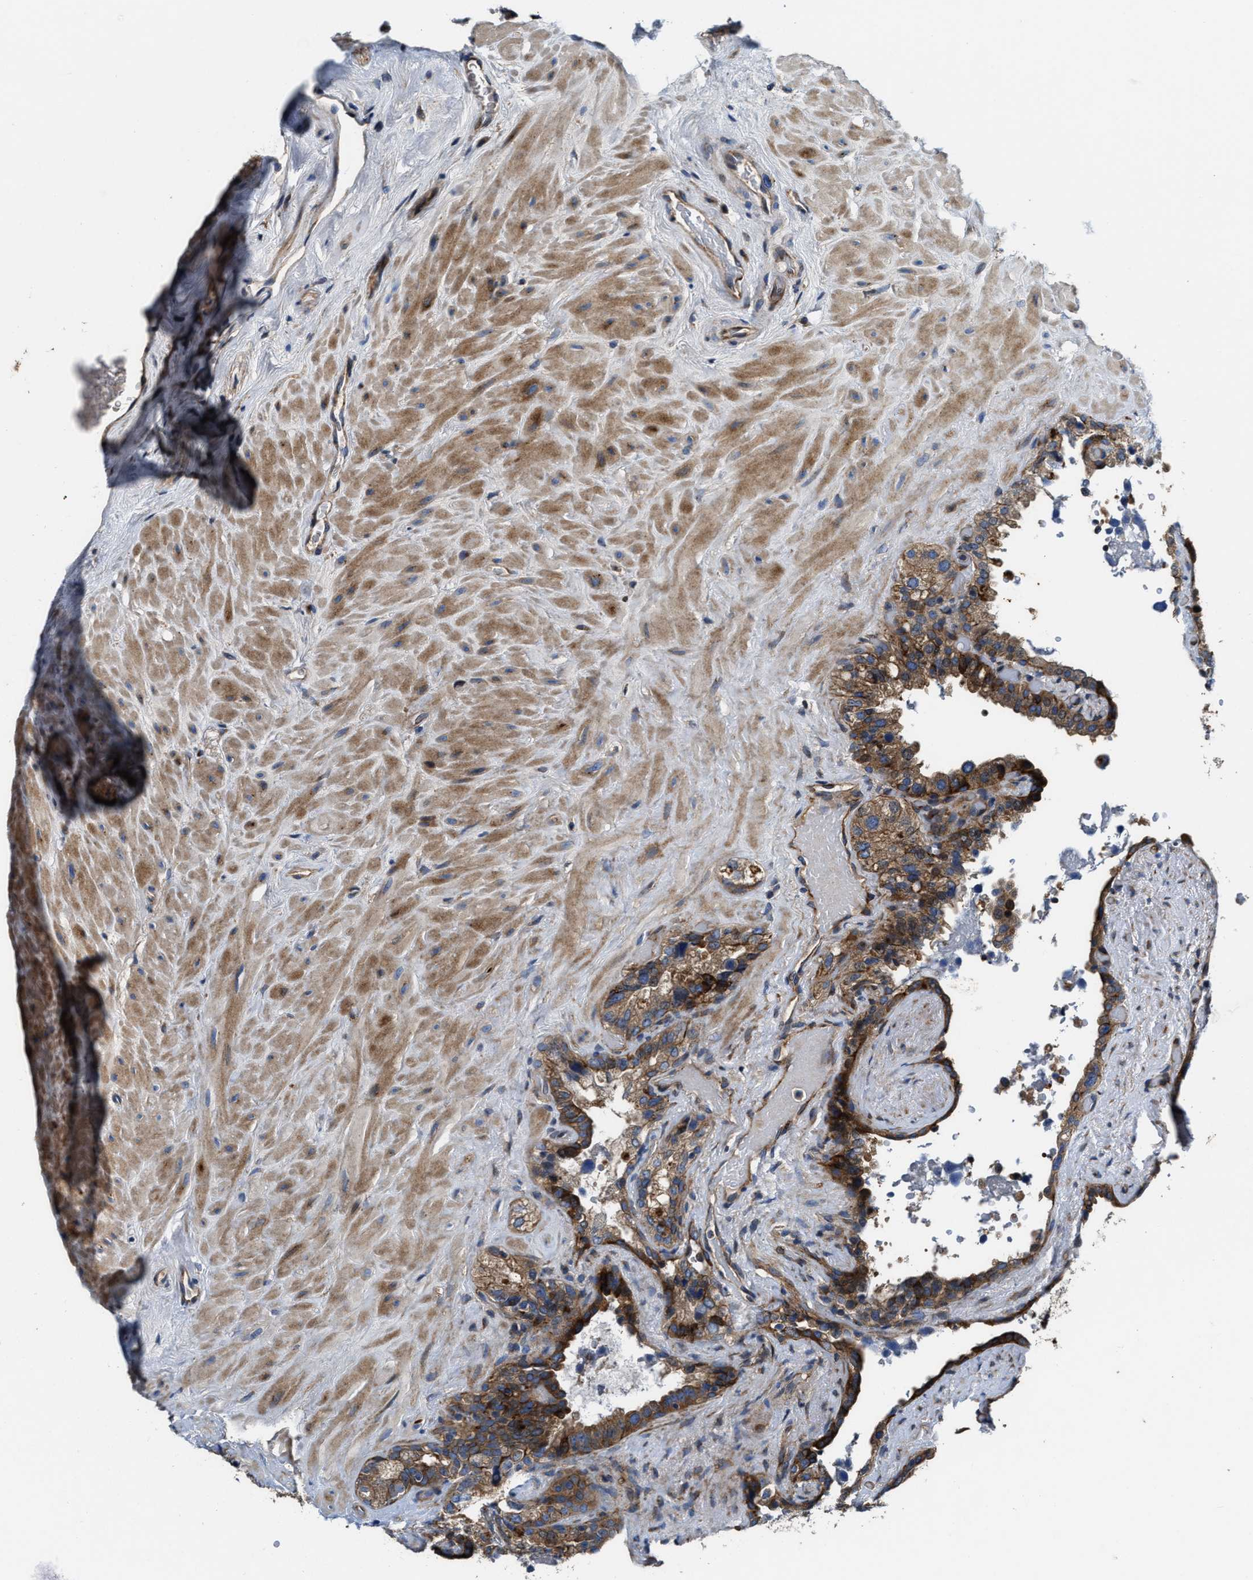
{"staining": {"intensity": "moderate", "quantity": ">75%", "location": "cytoplasmic/membranous"}, "tissue": "seminal vesicle", "cell_type": "Glandular cells", "image_type": "normal", "snomed": [{"axis": "morphology", "description": "Normal tissue, NOS"}, {"axis": "topography", "description": "Seminal veicle"}], "caption": "Approximately >75% of glandular cells in normal human seminal vesicle reveal moderate cytoplasmic/membranous protein staining as visualized by brown immunohistochemical staining.", "gene": "PTAR1", "patient": {"sex": "male", "age": 68}}